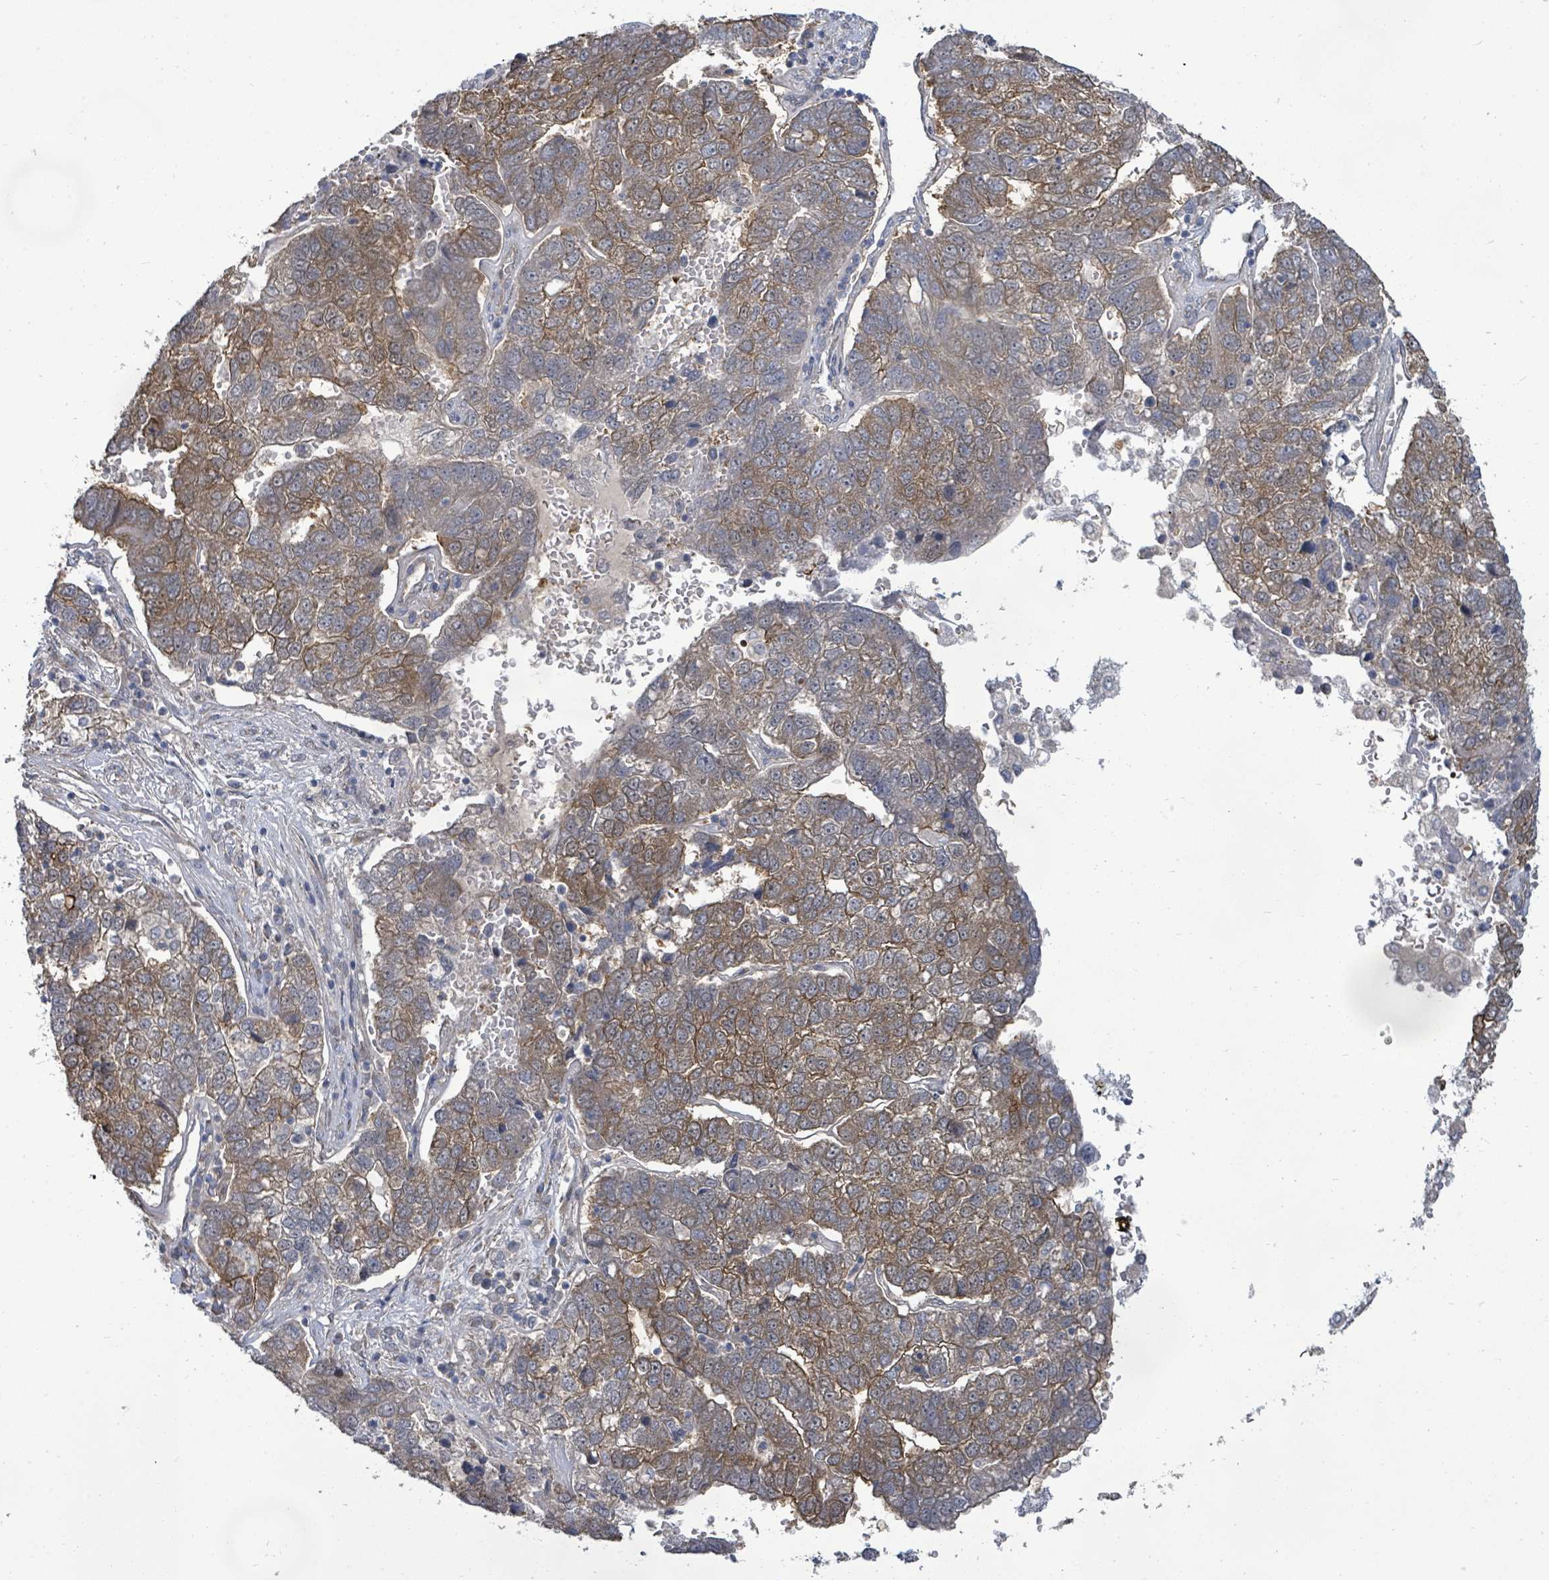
{"staining": {"intensity": "moderate", "quantity": ">75%", "location": "cytoplasmic/membranous"}, "tissue": "pancreatic cancer", "cell_type": "Tumor cells", "image_type": "cancer", "snomed": [{"axis": "morphology", "description": "Adenocarcinoma, NOS"}, {"axis": "topography", "description": "Pancreas"}], "caption": "High-power microscopy captured an immunohistochemistry (IHC) photomicrograph of pancreatic adenocarcinoma, revealing moderate cytoplasmic/membranous expression in approximately >75% of tumor cells.", "gene": "KBTBD11", "patient": {"sex": "female", "age": 61}}